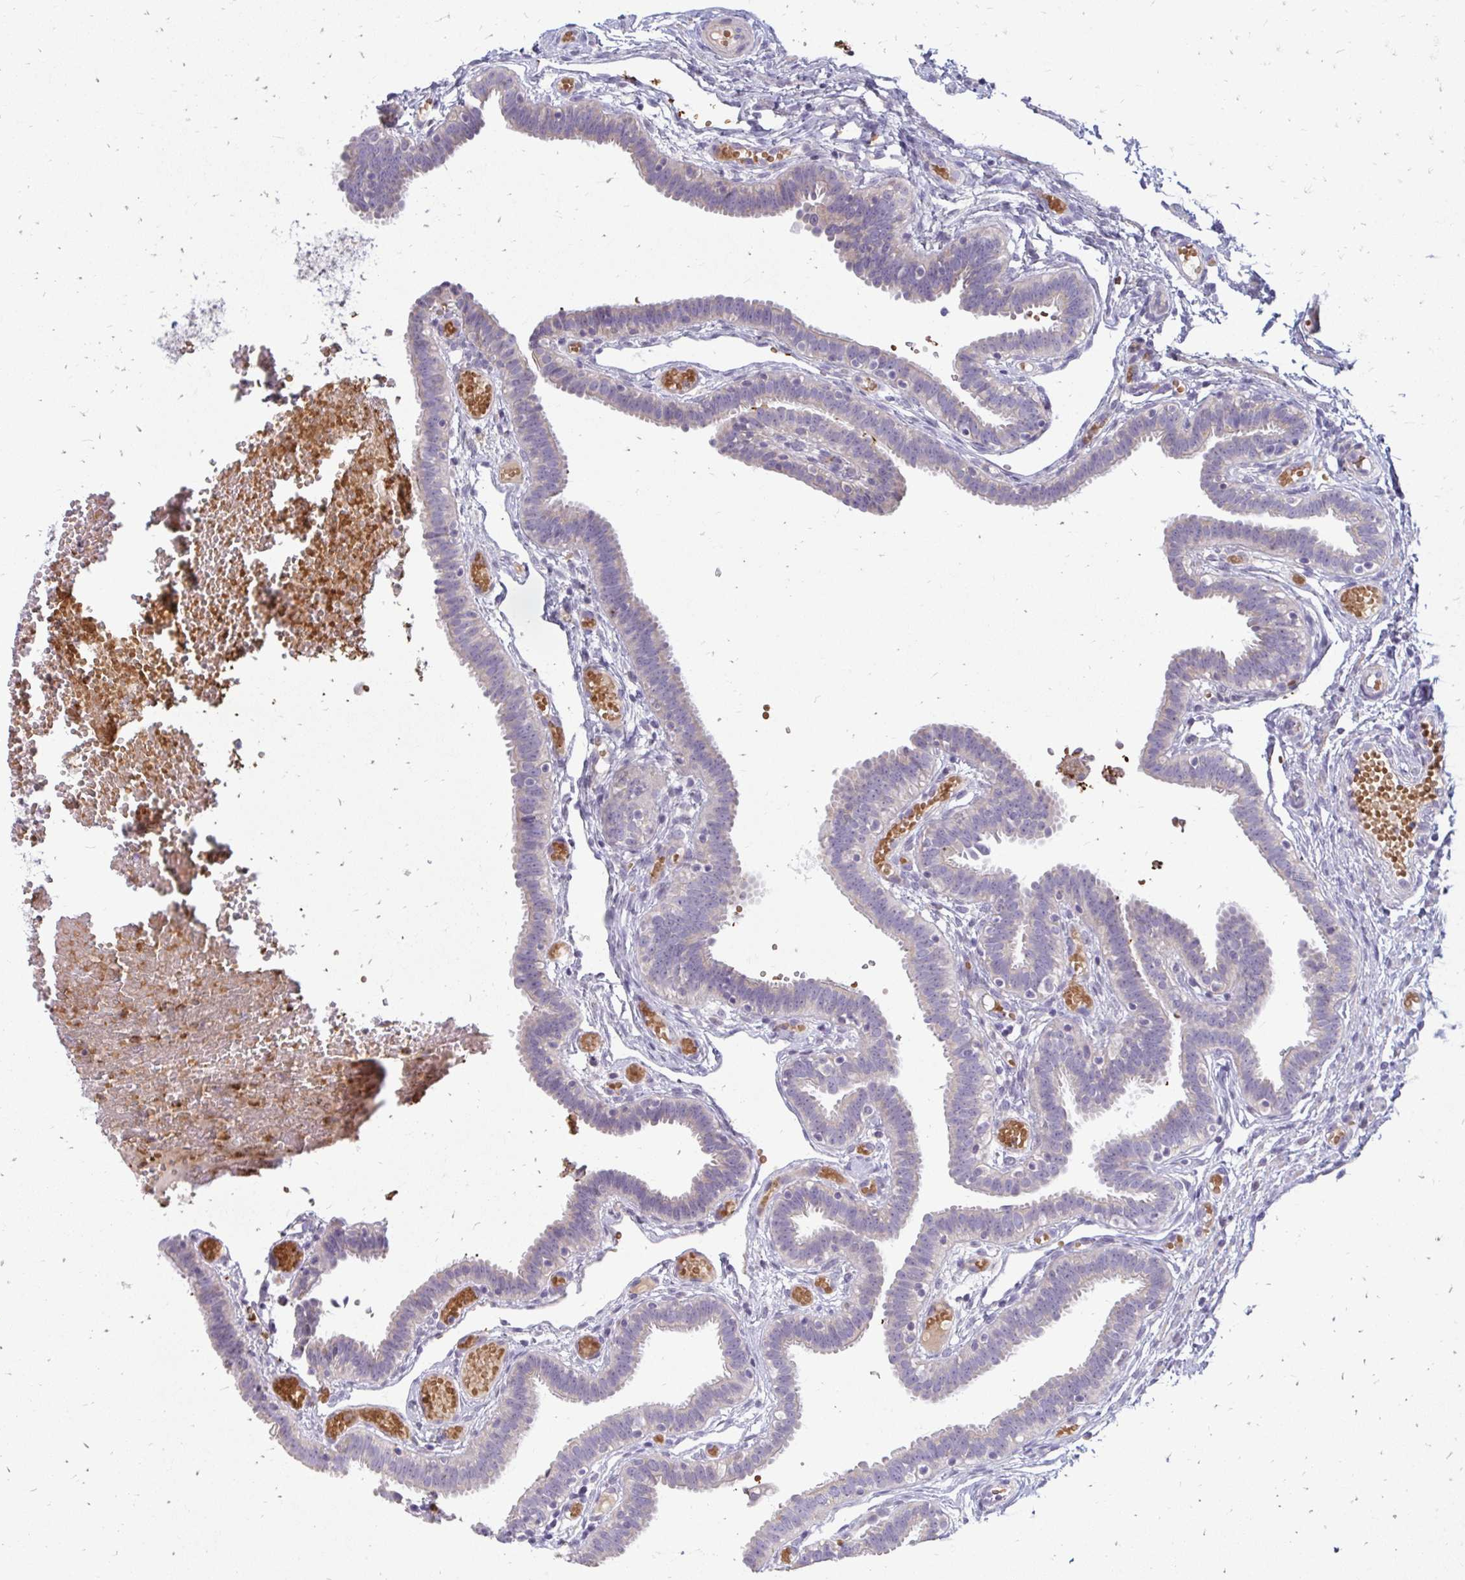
{"staining": {"intensity": "negative", "quantity": "none", "location": "none"}, "tissue": "fallopian tube", "cell_type": "Glandular cells", "image_type": "normal", "snomed": [{"axis": "morphology", "description": "Normal tissue, NOS"}, {"axis": "topography", "description": "Fallopian tube"}], "caption": "There is no significant staining in glandular cells of fallopian tube.", "gene": "RAB33A", "patient": {"sex": "female", "age": 37}}